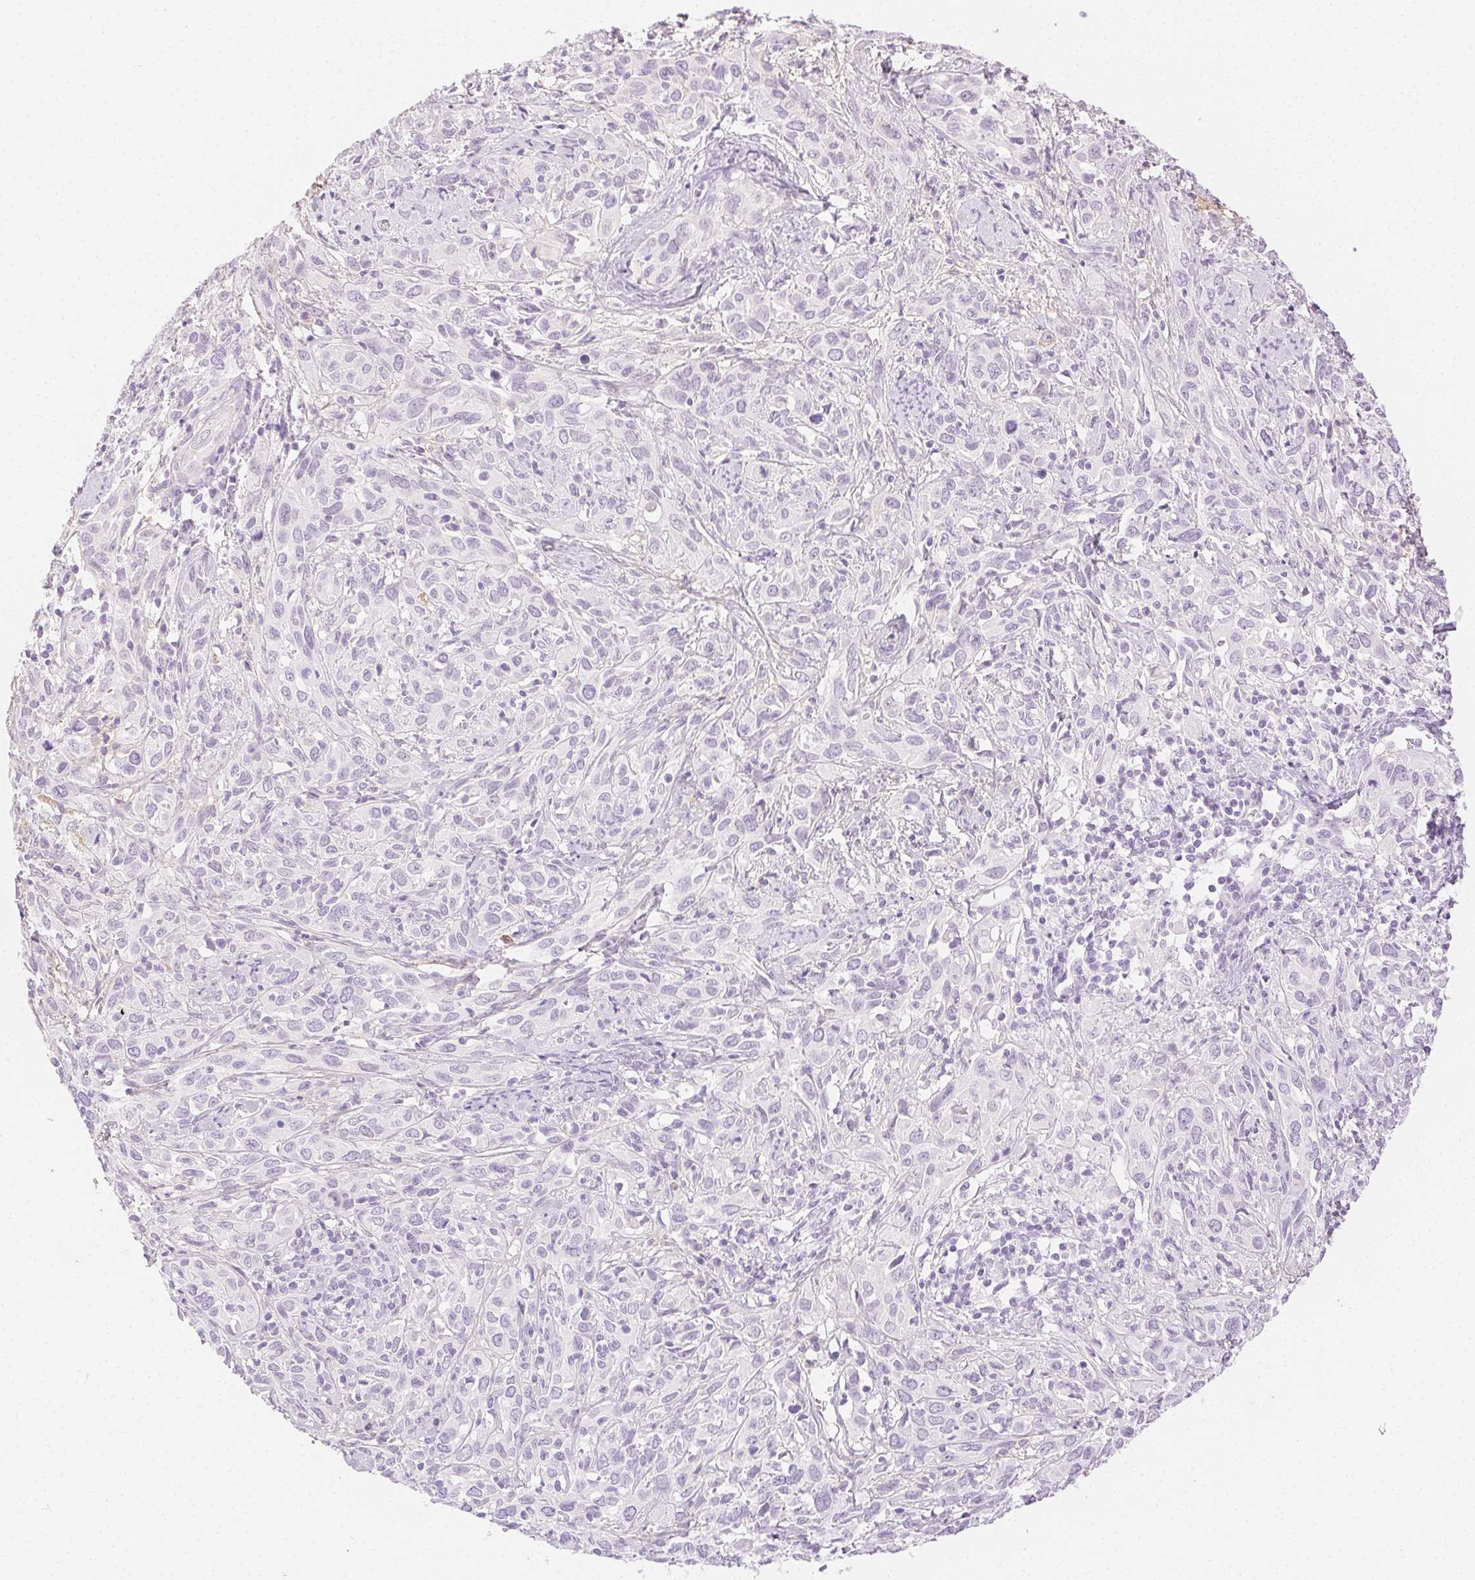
{"staining": {"intensity": "negative", "quantity": "none", "location": "none"}, "tissue": "cervical cancer", "cell_type": "Tumor cells", "image_type": "cancer", "snomed": [{"axis": "morphology", "description": "Normal tissue, NOS"}, {"axis": "morphology", "description": "Squamous cell carcinoma, NOS"}, {"axis": "topography", "description": "Cervix"}], "caption": "Immunohistochemical staining of human cervical cancer displays no significant positivity in tumor cells.", "gene": "SPACA4", "patient": {"sex": "female", "age": 51}}